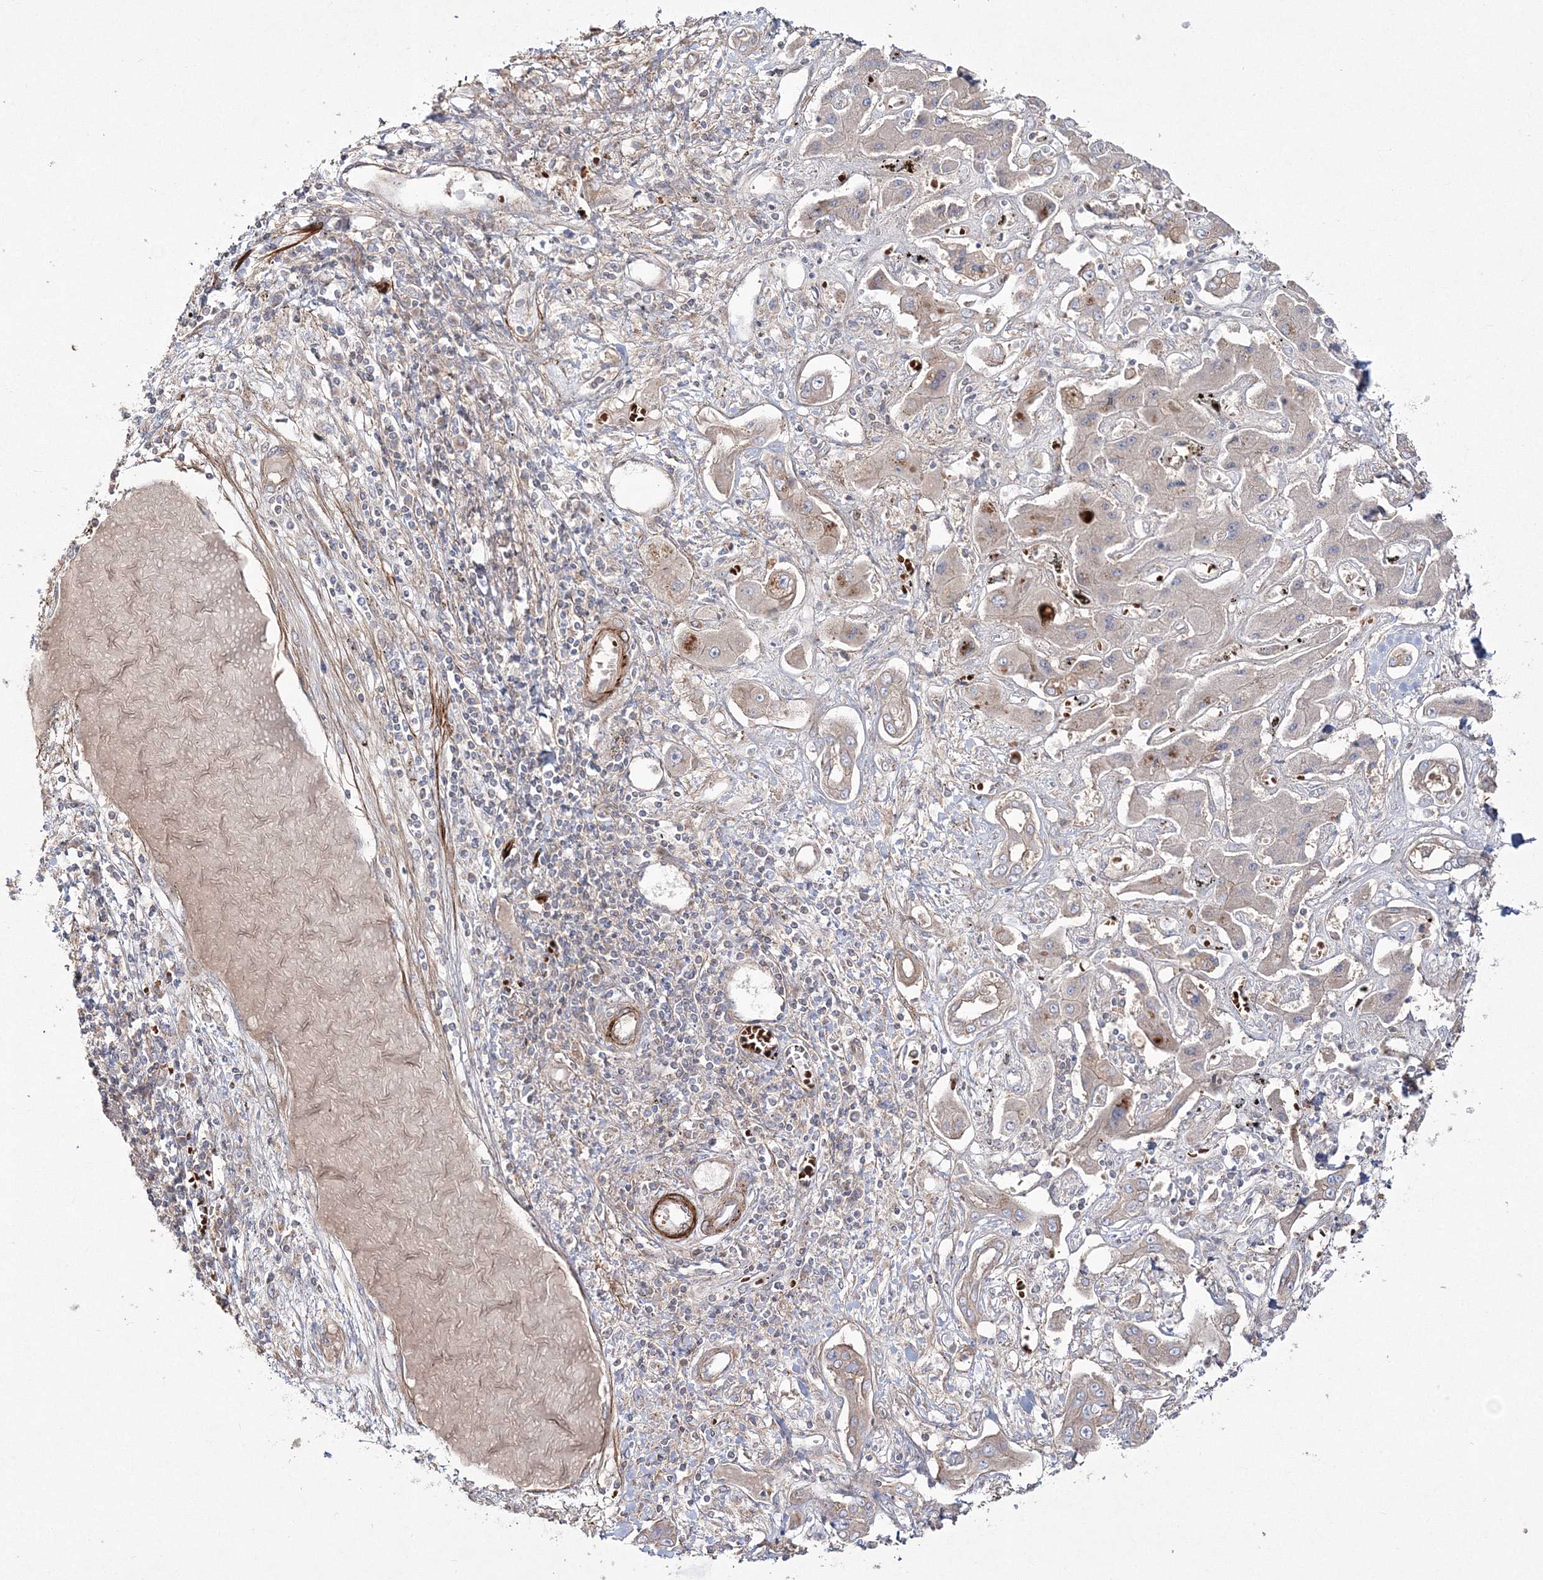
{"staining": {"intensity": "weak", "quantity": "<25%", "location": "cytoplasmic/membranous"}, "tissue": "liver cancer", "cell_type": "Tumor cells", "image_type": "cancer", "snomed": [{"axis": "morphology", "description": "Cholangiocarcinoma"}, {"axis": "topography", "description": "Liver"}], "caption": "Protein analysis of liver cancer demonstrates no significant positivity in tumor cells.", "gene": "ZSWIM6", "patient": {"sex": "male", "age": 67}}